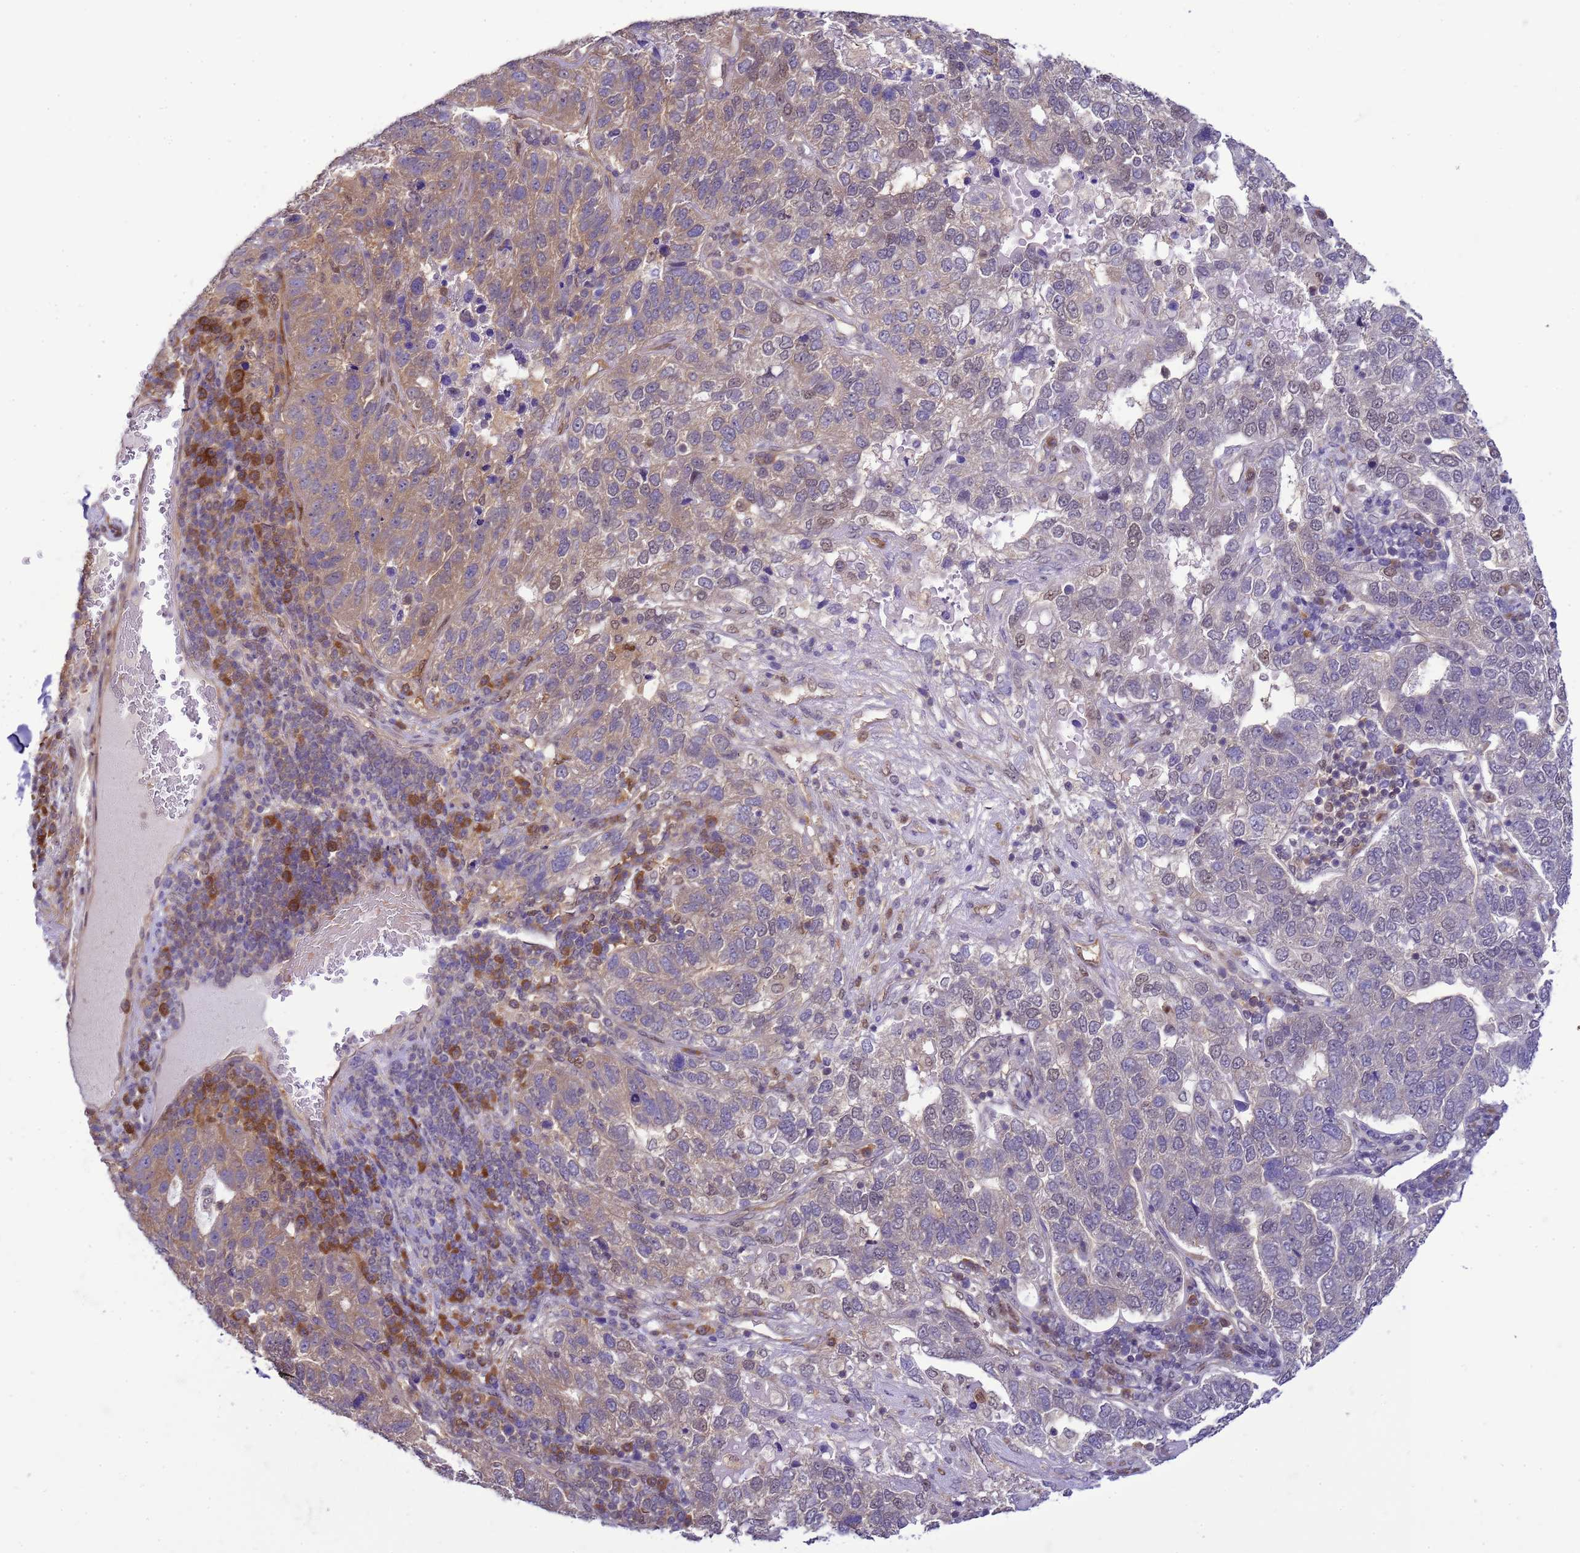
{"staining": {"intensity": "moderate", "quantity": "25%-75%", "location": "cytoplasmic/membranous"}, "tissue": "pancreatic cancer", "cell_type": "Tumor cells", "image_type": "cancer", "snomed": [{"axis": "morphology", "description": "Adenocarcinoma, NOS"}, {"axis": "topography", "description": "Pancreas"}], "caption": "Pancreatic adenocarcinoma tissue shows moderate cytoplasmic/membranous staining in about 25%-75% of tumor cells", "gene": "DDI2", "patient": {"sex": "female", "age": 61}}